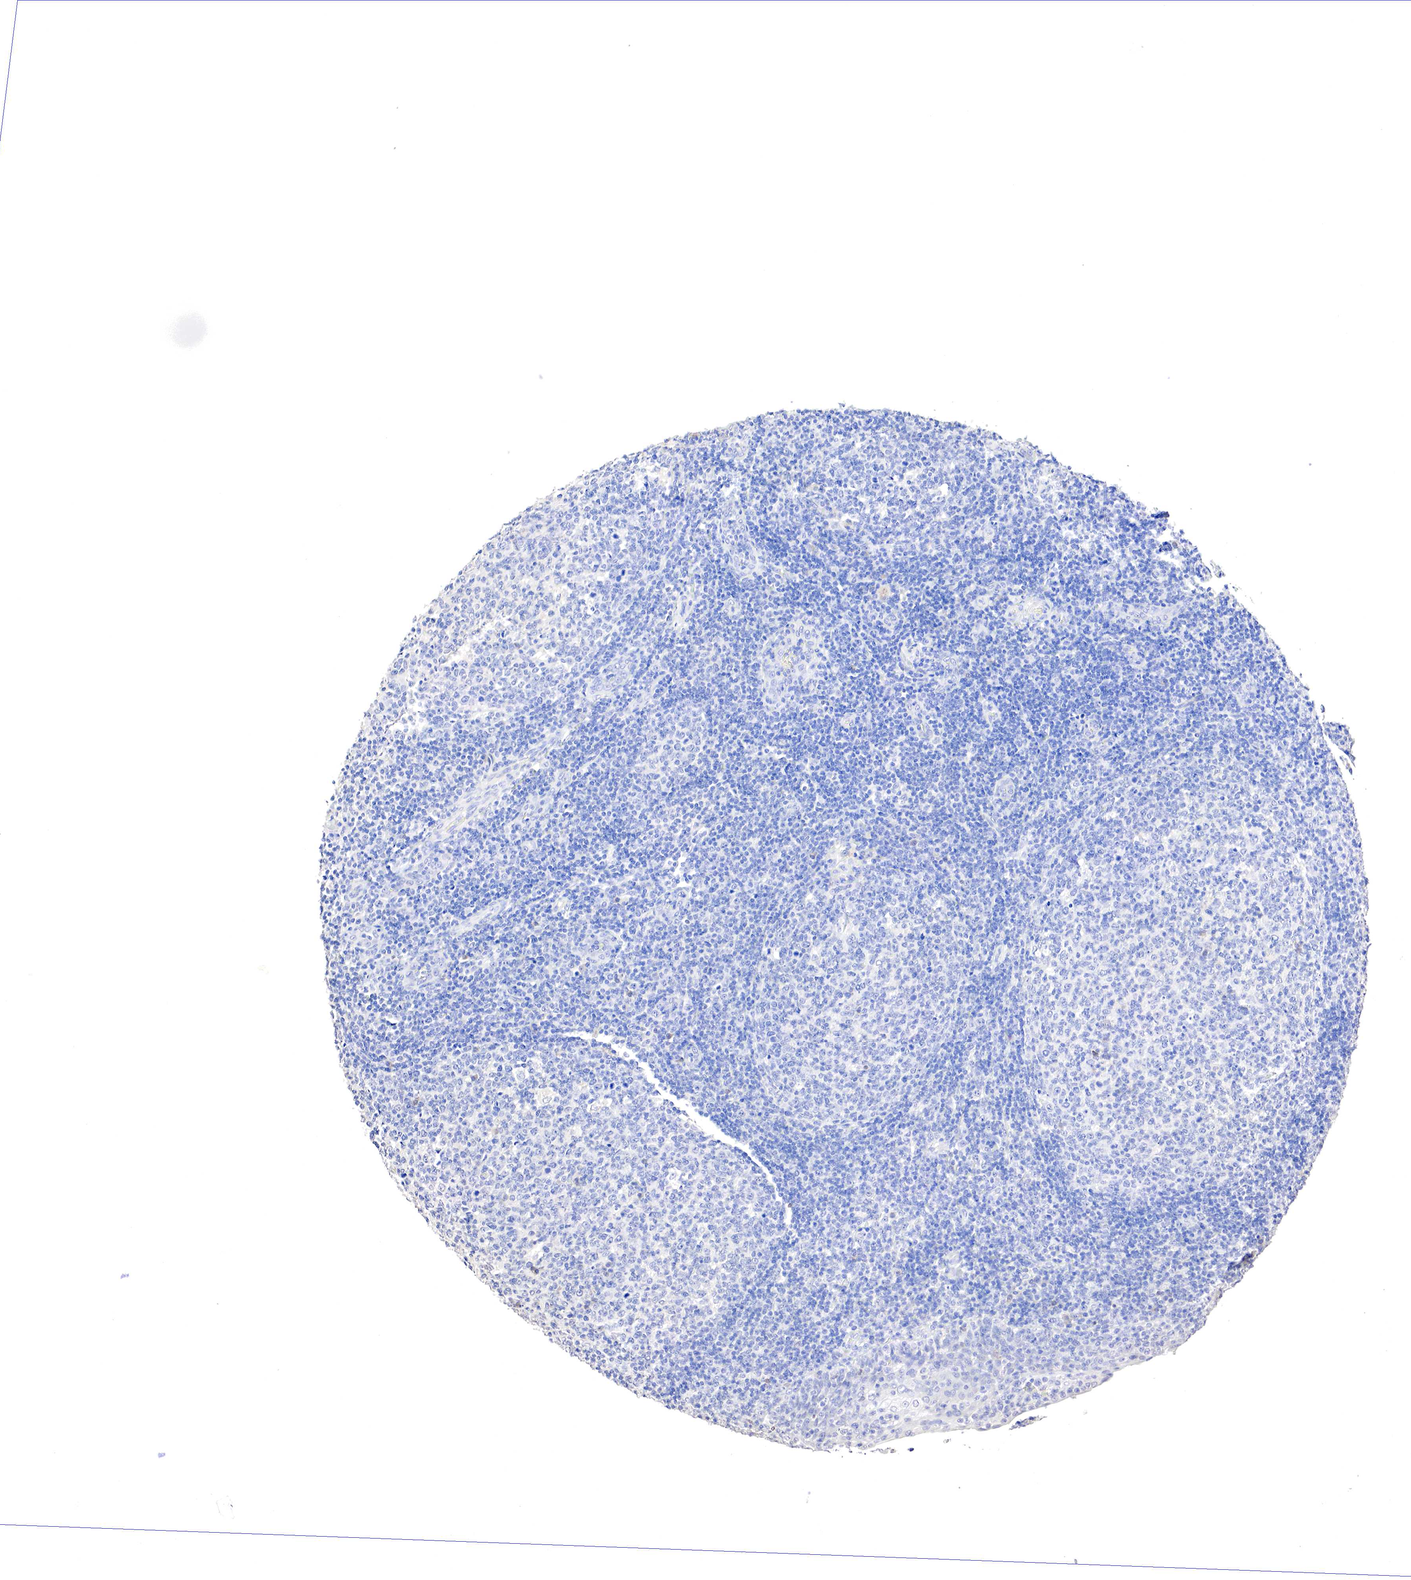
{"staining": {"intensity": "negative", "quantity": "none", "location": "none"}, "tissue": "tonsil", "cell_type": "Germinal center cells", "image_type": "normal", "snomed": [{"axis": "morphology", "description": "Normal tissue, NOS"}, {"axis": "topography", "description": "Tonsil"}], "caption": "IHC of benign human tonsil shows no staining in germinal center cells.", "gene": "GATA1", "patient": {"sex": "female", "age": 3}}